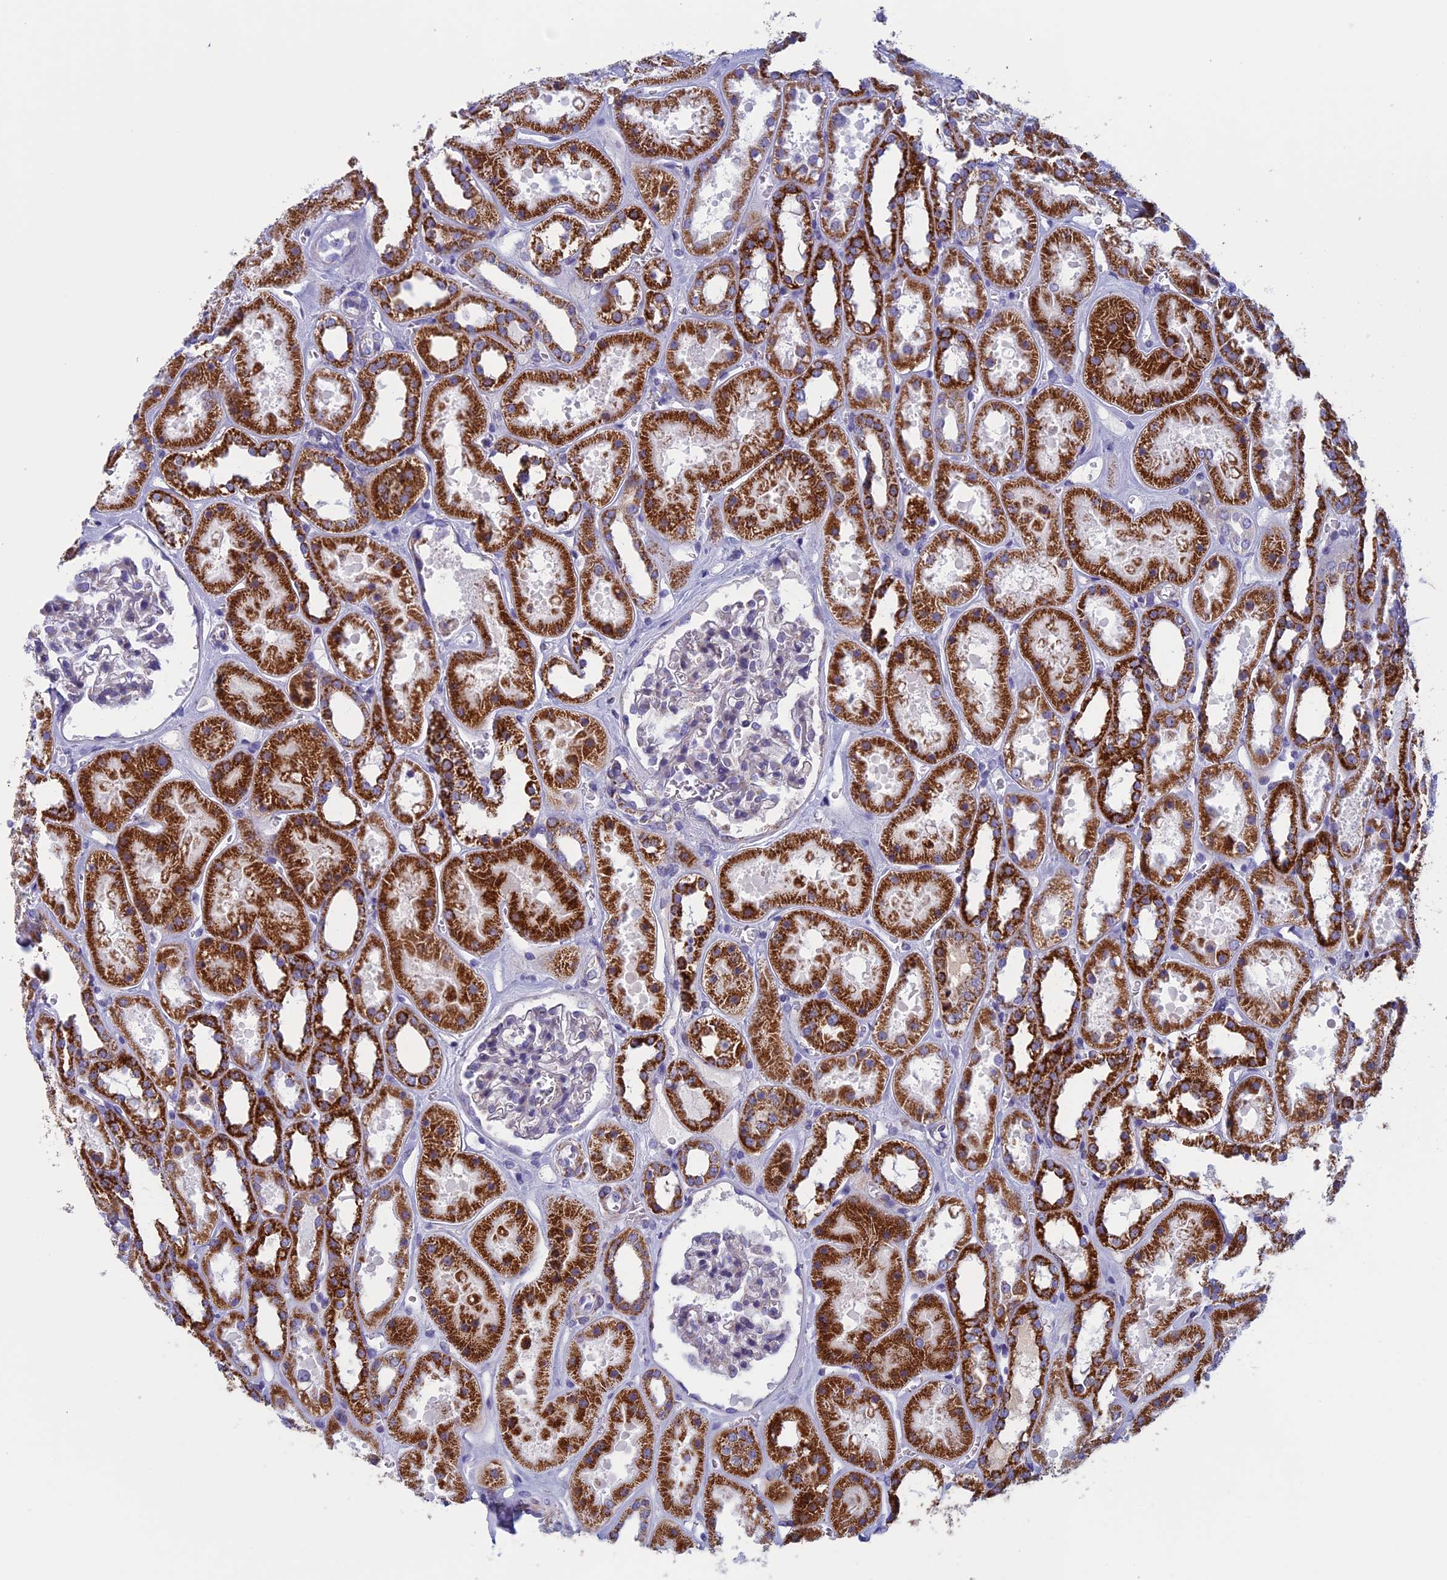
{"staining": {"intensity": "negative", "quantity": "none", "location": "none"}, "tissue": "kidney", "cell_type": "Cells in glomeruli", "image_type": "normal", "snomed": [{"axis": "morphology", "description": "Normal tissue, NOS"}, {"axis": "topography", "description": "Kidney"}], "caption": "Immunohistochemistry image of normal kidney stained for a protein (brown), which displays no positivity in cells in glomeruli.", "gene": "NDUFB9", "patient": {"sex": "female", "age": 41}}